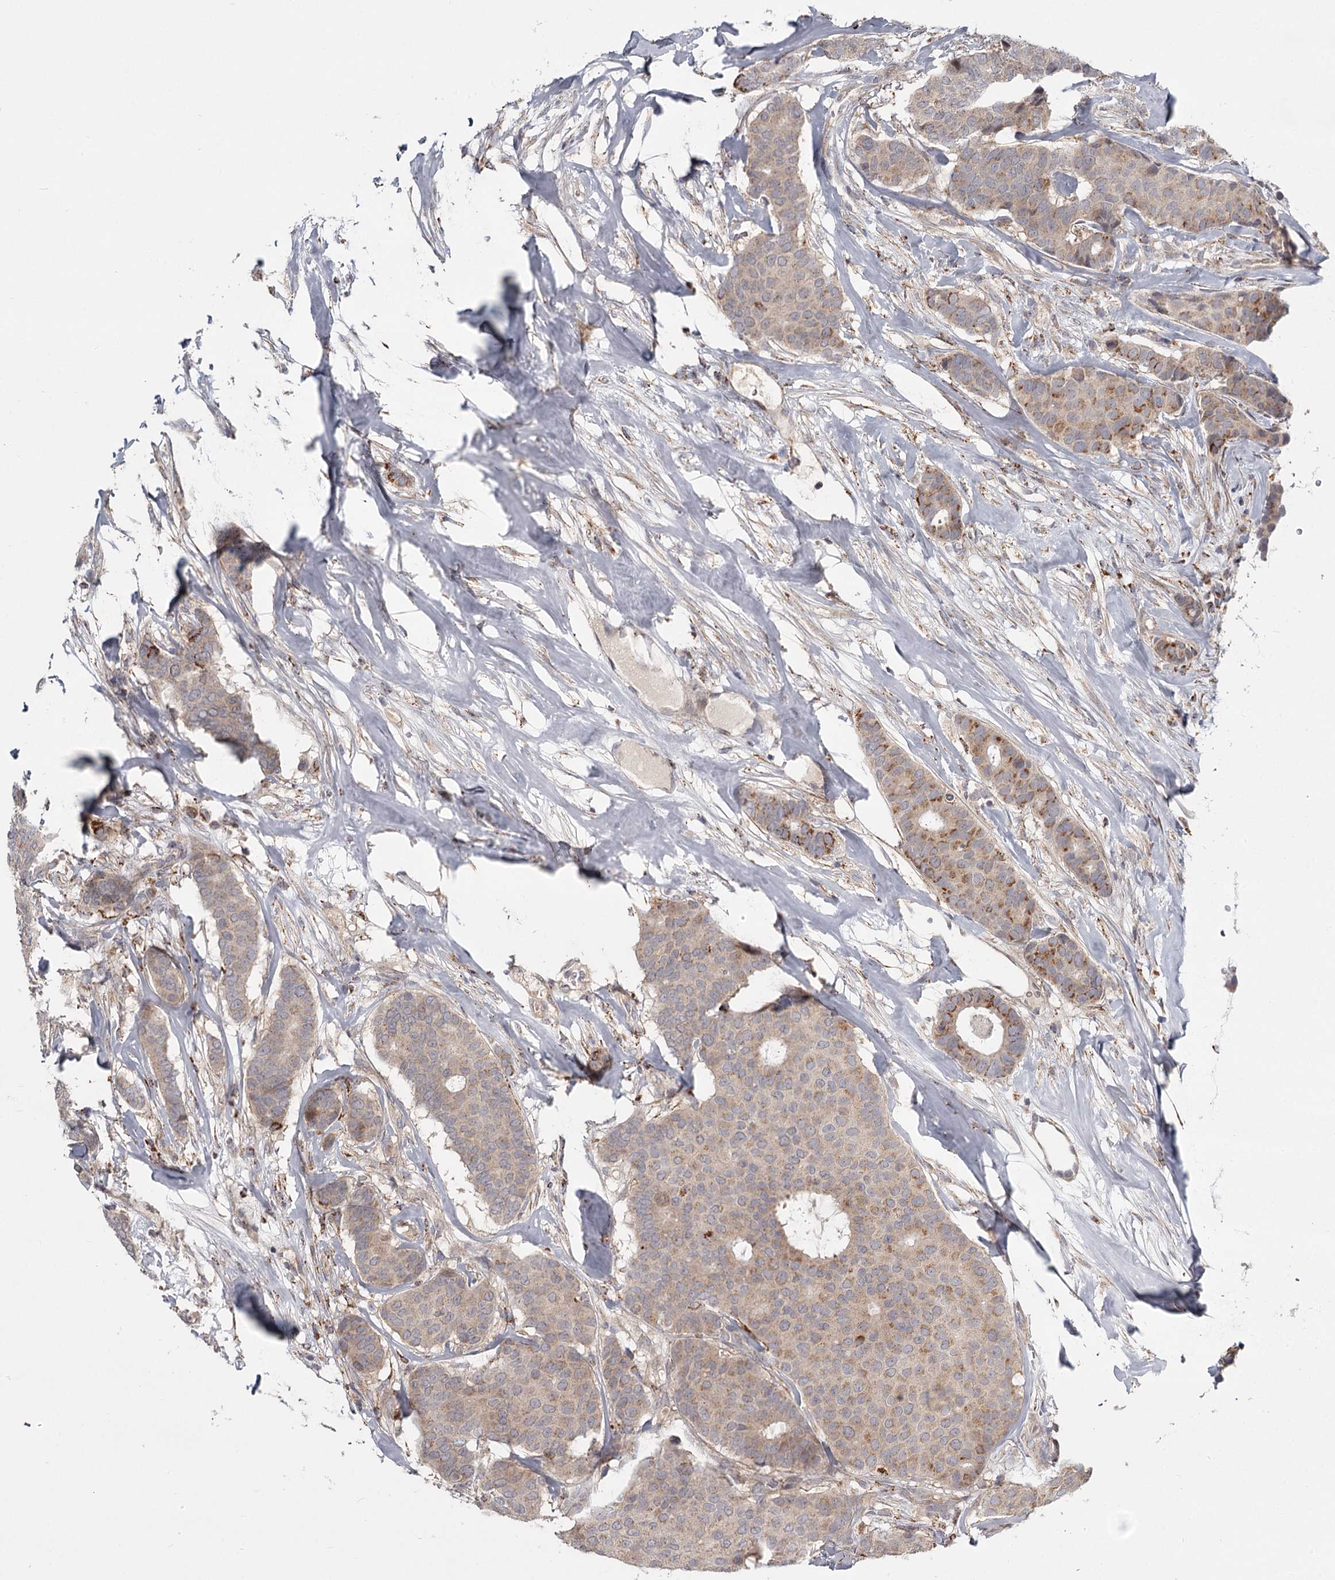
{"staining": {"intensity": "moderate", "quantity": "<25%", "location": "cytoplasmic/membranous"}, "tissue": "breast cancer", "cell_type": "Tumor cells", "image_type": "cancer", "snomed": [{"axis": "morphology", "description": "Duct carcinoma"}, {"axis": "topography", "description": "Breast"}], "caption": "Brown immunohistochemical staining in breast invasive ductal carcinoma reveals moderate cytoplasmic/membranous positivity in about <25% of tumor cells.", "gene": "CDC123", "patient": {"sex": "female", "age": 75}}